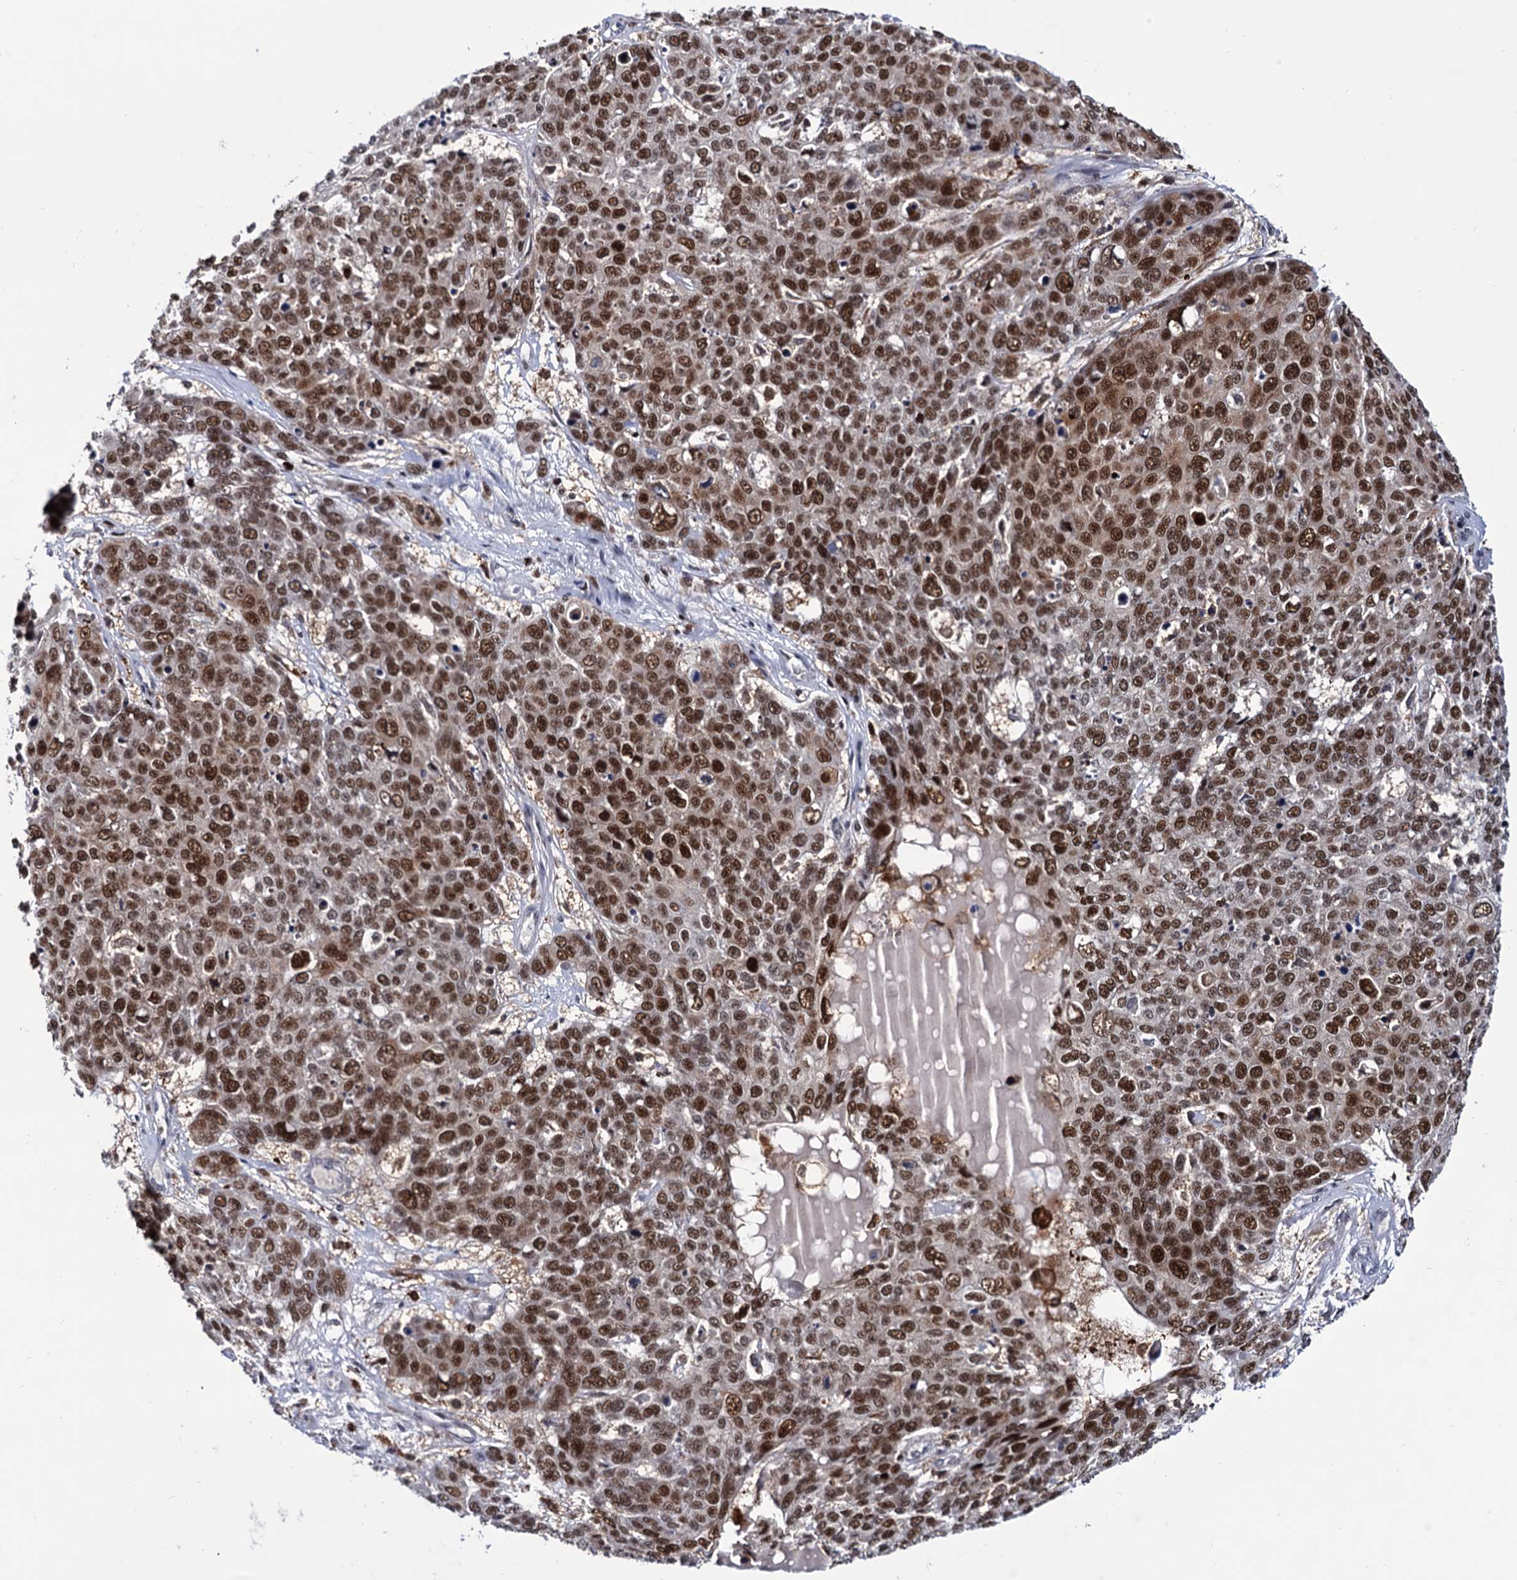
{"staining": {"intensity": "moderate", "quantity": ">75%", "location": "cytoplasmic/membranous,nuclear"}, "tissue": "skin cancer", "cell_type": "Tumor cells", "image_type": "cancer", "snomed": [{"axis": "morphology", "description": "Squamous cell carcinoma, NOS"}, {"axis": "topography", "description": "Skin"}], "caption": "A brown stain highlights moderate cytoplasmic/membranous and nuclear positivity of a protein in human skin squamous cell carcinoma tumor cells.", "gene": "RNASEH2B", "patient": {"sex": "male", "age": 71}}